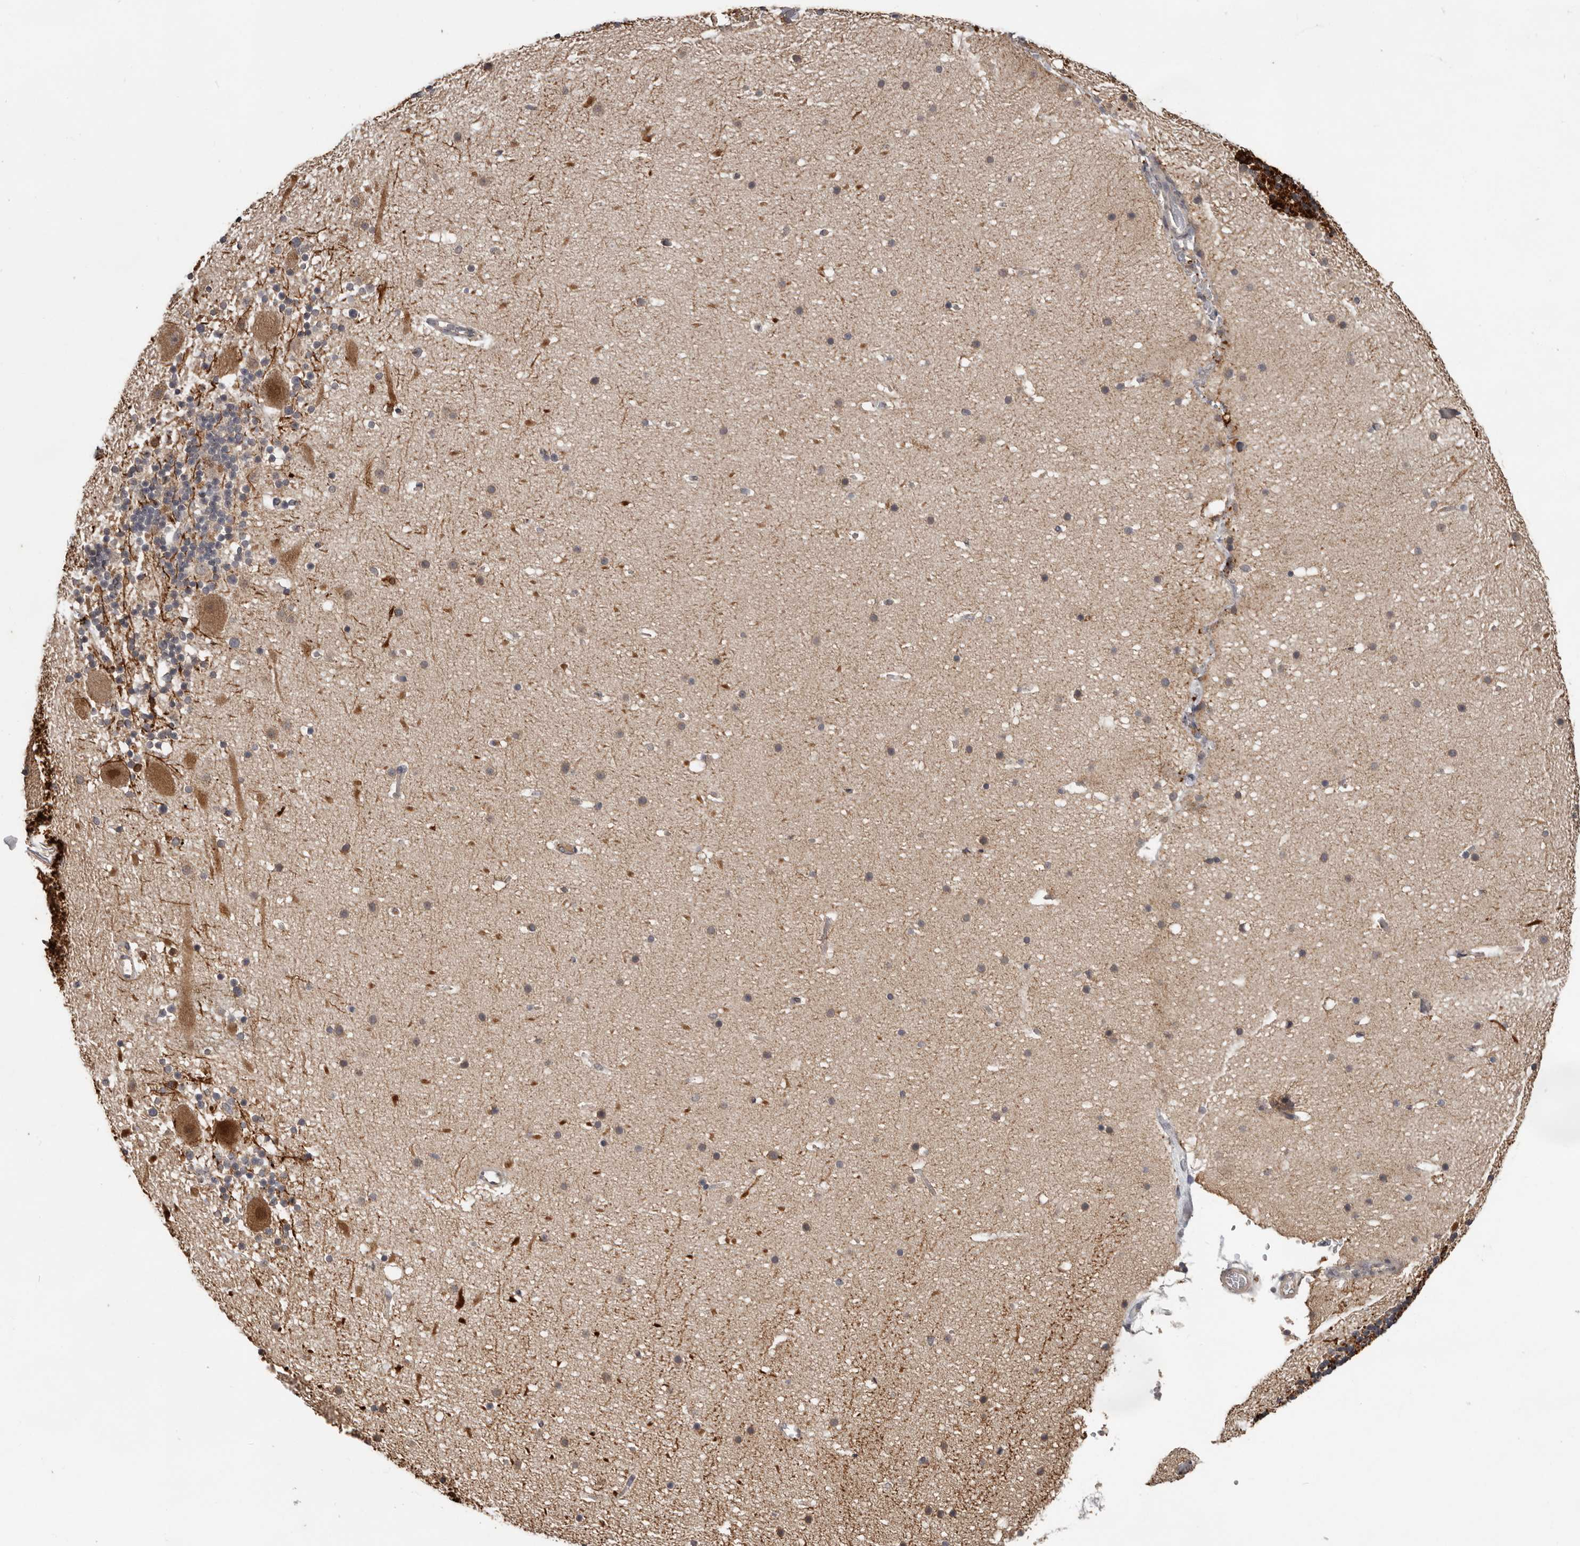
{"staining": {"intensity": "weak", "quantity": "25%-75%", "location": "cytoplasmic/membranous"}, "tissue": "cerebellum", "cell_type": "Cells in granular layer", "image_type": "normal", "snomed": [{"axis": "morphology", "description": "Normal tissue, NOS"}, {"axis": "topography", "description": "Cerebellum"}], "caption": "This histopathology image reveals immunohistochemistry staining of benign cerebellum, with low weak cytoplasmic/membranous positivity in about 25%-75% of cells in granular layer.", "gene": "MTF1", "patient": {"sex": "male", "age": 57}}